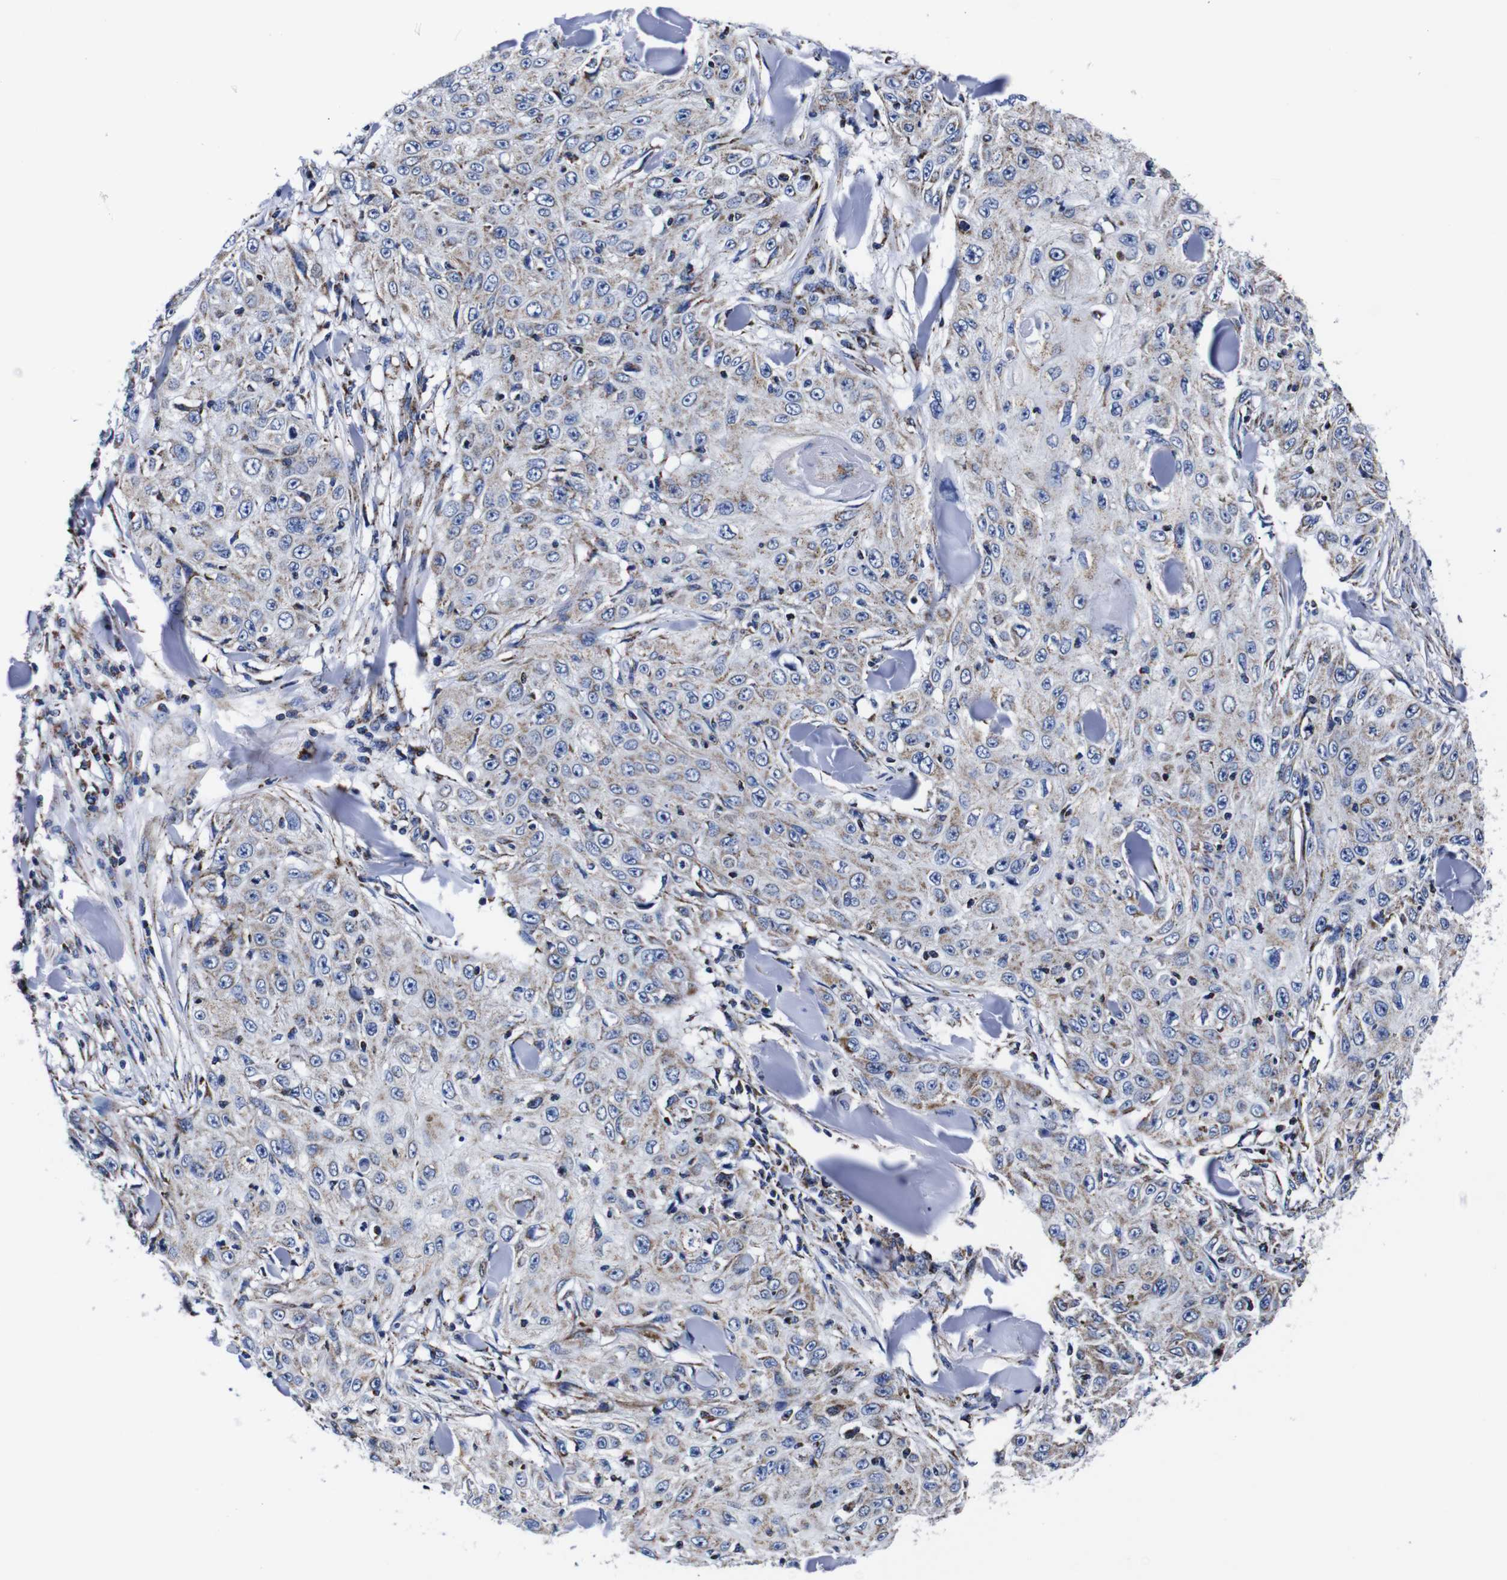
{"staining": {"intensity": "weak", "quantity": "25%-75%", "location": "cytoplasmic/membranous"}, "tissue": "skin cancer", "cell_type": "Tumor cells", "image_type": "cancer", "snomed": [{"axis": "morphology", "description": "Squamous cell carcinoma, NOS"}, {"axis": "topography", "description": "Skin"}], "caption": "Immunohistochemical staining of human squamous cell carcinoma (skin) exhibits low levels of weak cytoplasmic/membranous positivity in approximately 25%-75% of tumor cells.", "gene": "FKBP9", "patient": {"sex": "male", "age": 86}}